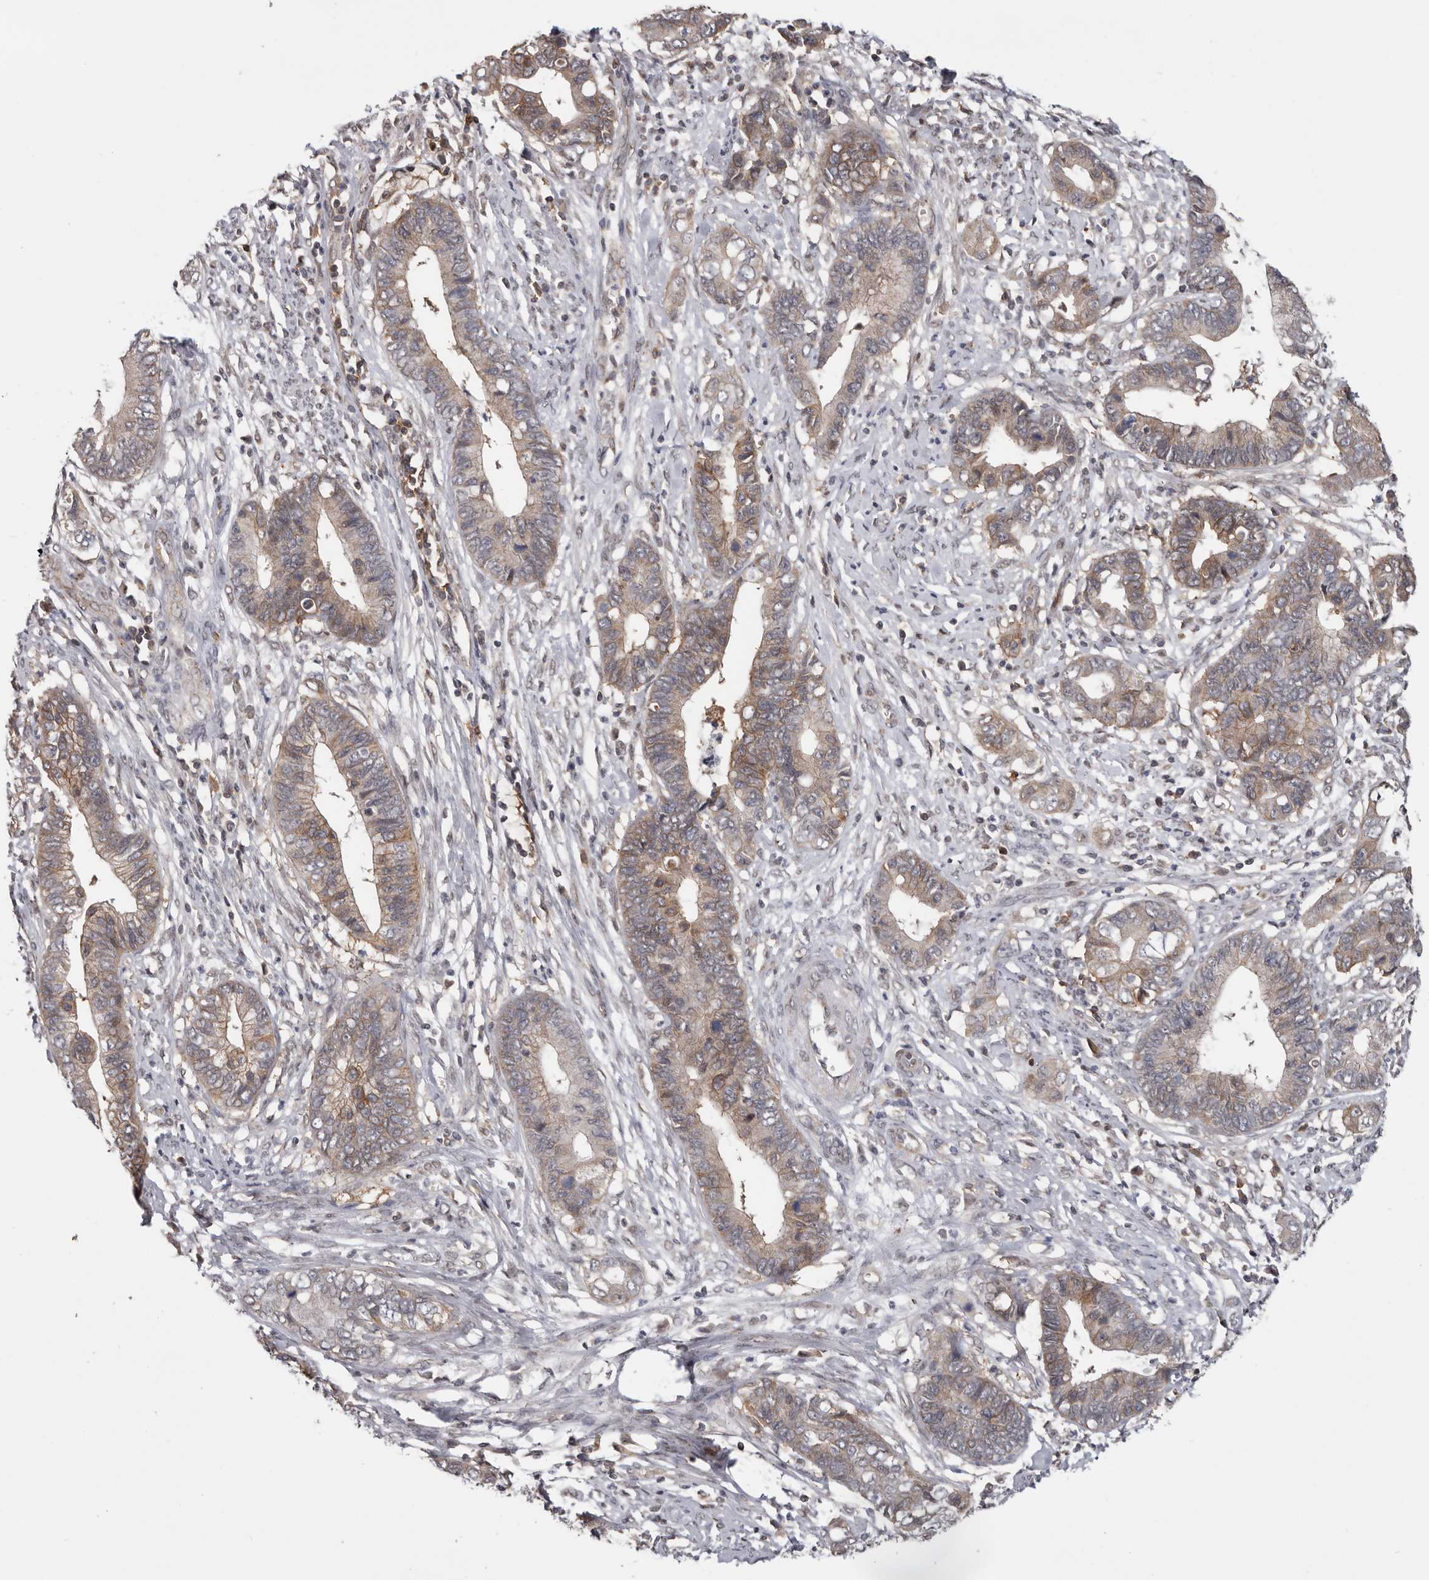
{"staining": {"intensity": "moderate", "quantity": "25%-75%", "location": "cytoplasmic/membranous"}, "tissue": "cervical cancer", "cell_type": "Tumor cells", "image_type": "cancer", "snomed": [{"axis": "morphology", "description": "Adenocarcinoma, NOS"}, {"axis": "topography", "description": "Cervix"}], "caption": "Immunohistochemistry (IHC) staining of cervical adenocarcinoma, which reveals medium levels of moderate cytoplasmic/membranous expression in approximately 25%-75% of tumor cells indicating moderate cytoplasmic/membranous protein staining. The staining was performed using DAB (3,3'-diaminobenzidine) (brown) for protein detection and nuclei were counterstained in hematoxylin (blue).", "gene": "MOGAT2", "patient": {"sex": "female", "age": 44}}